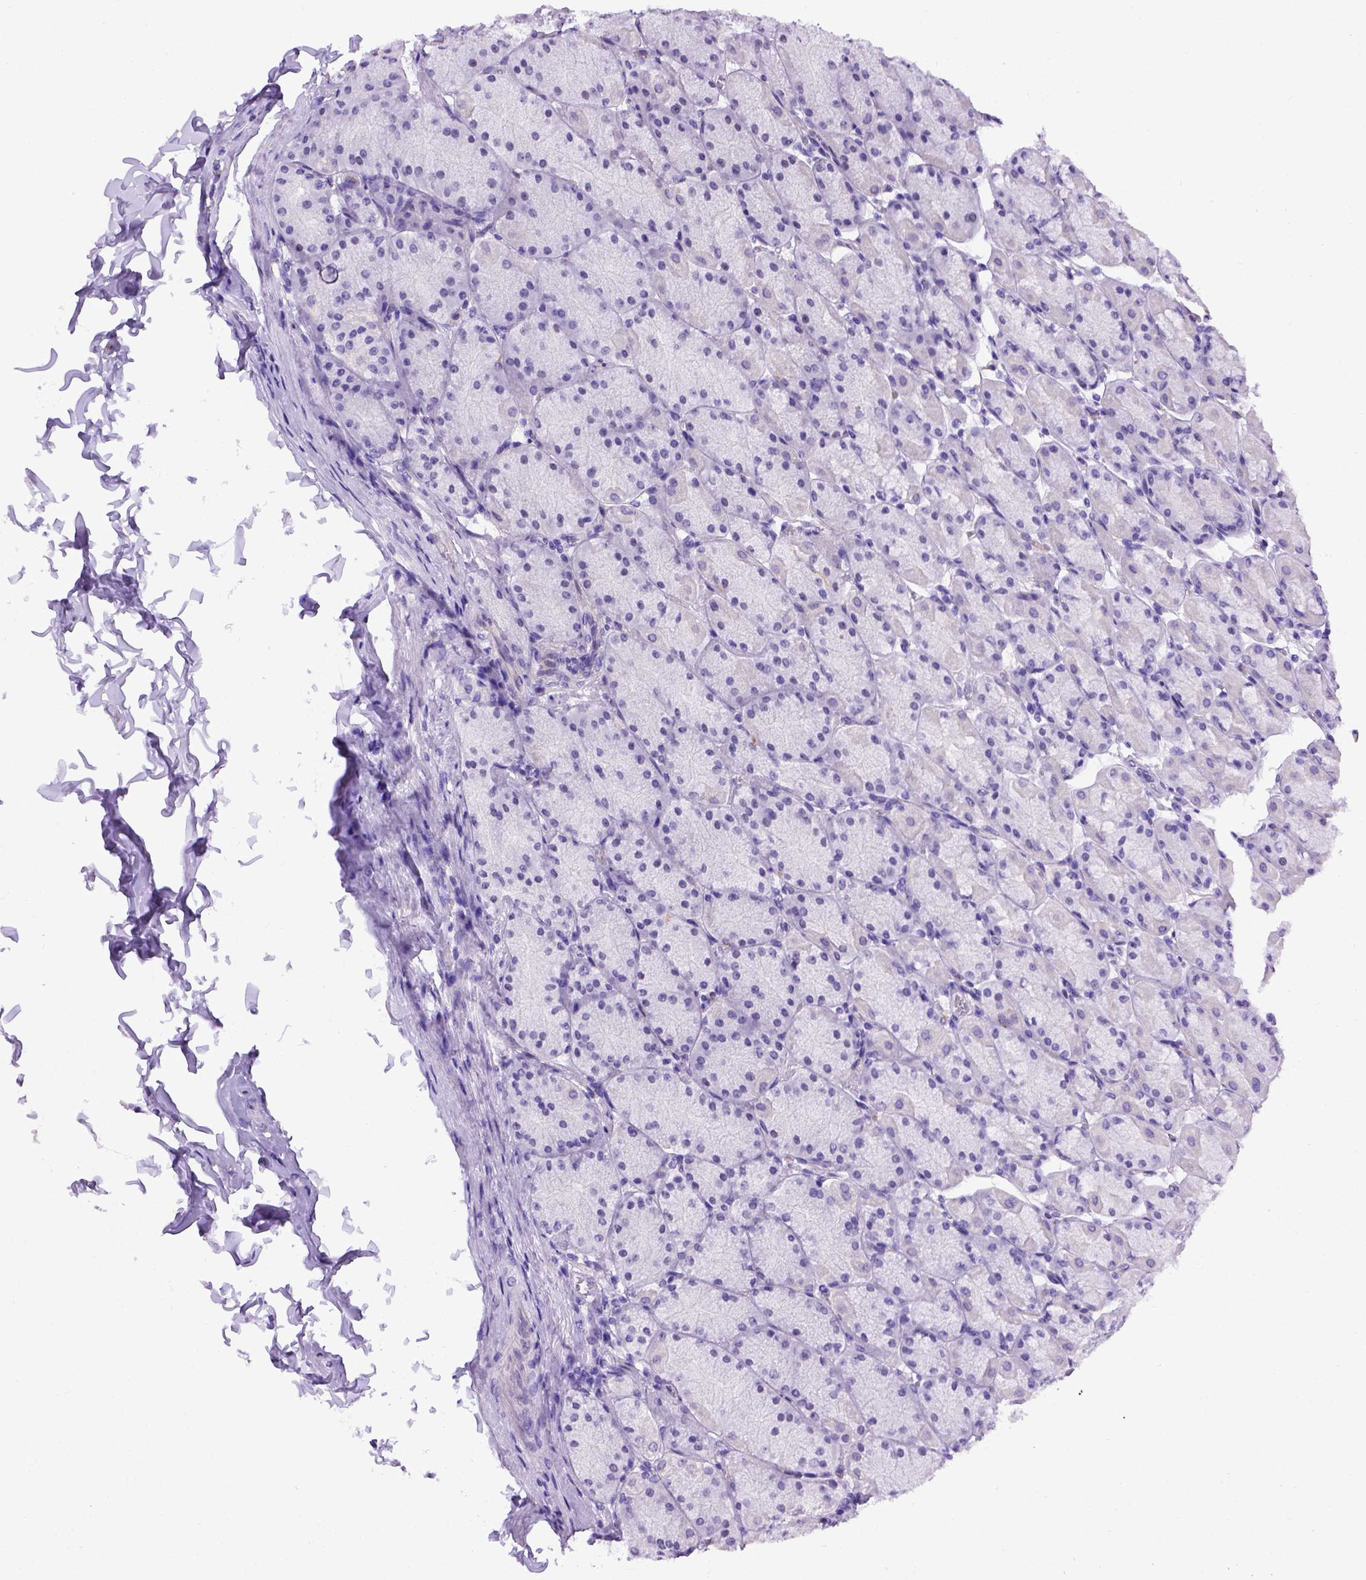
{"staining": {"intensity": "negative", "quantity": "none", "location": "none"}, "tissue": "stomach", "cell_type": "Glandular cells", "image_type": "normal", "snomed": [{"axis": "morphology", "description": "Normal tissue, NOS"}, {"axis": "topography", "description": "Stomach, upper"}], "caption": "The micrograph displays no staining of glandular cells in benign stomach.", "gene": "ADAM12", "patient": {"sex": "female", "age": 56}}